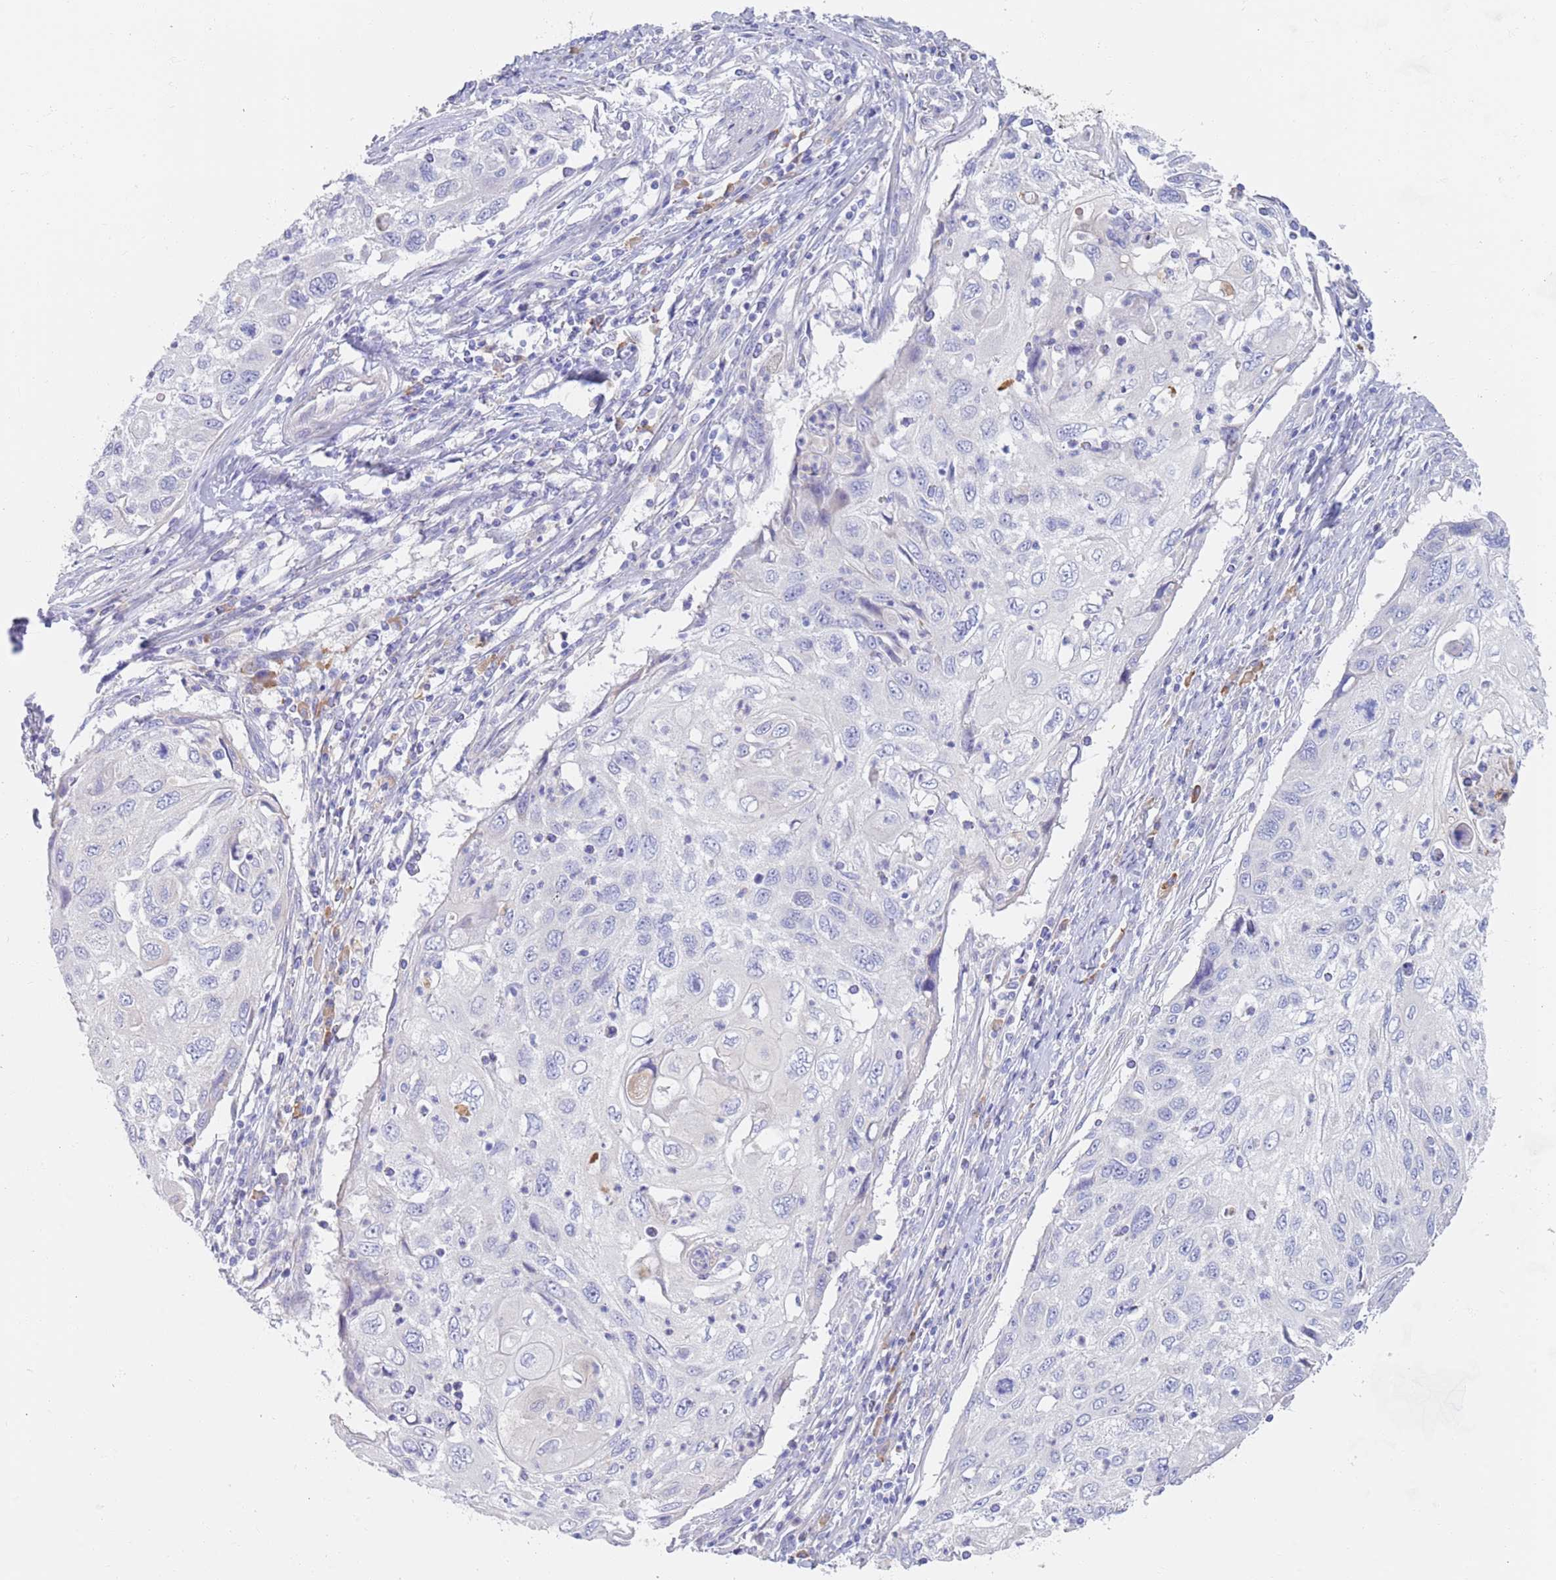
{"staining": {"intensity": "negative", "quantity": "none", "location": "none"}, "tissue": "cervical cancer", "cell_type": "Tumor cells", "image_type": "cancer", "snomed": [{"axis": "morphology", "description": "Squamous cell carcinoma, NOS"}, {"axis": "topography", "description": "Cervix"}], "caption": "Human squamous cell carcinoma (cervical) stained for a protein using IHC reveals no staining in tumor cells.", "gene": "CCDC149", "patient": {"sex": "female", "age": 70}}